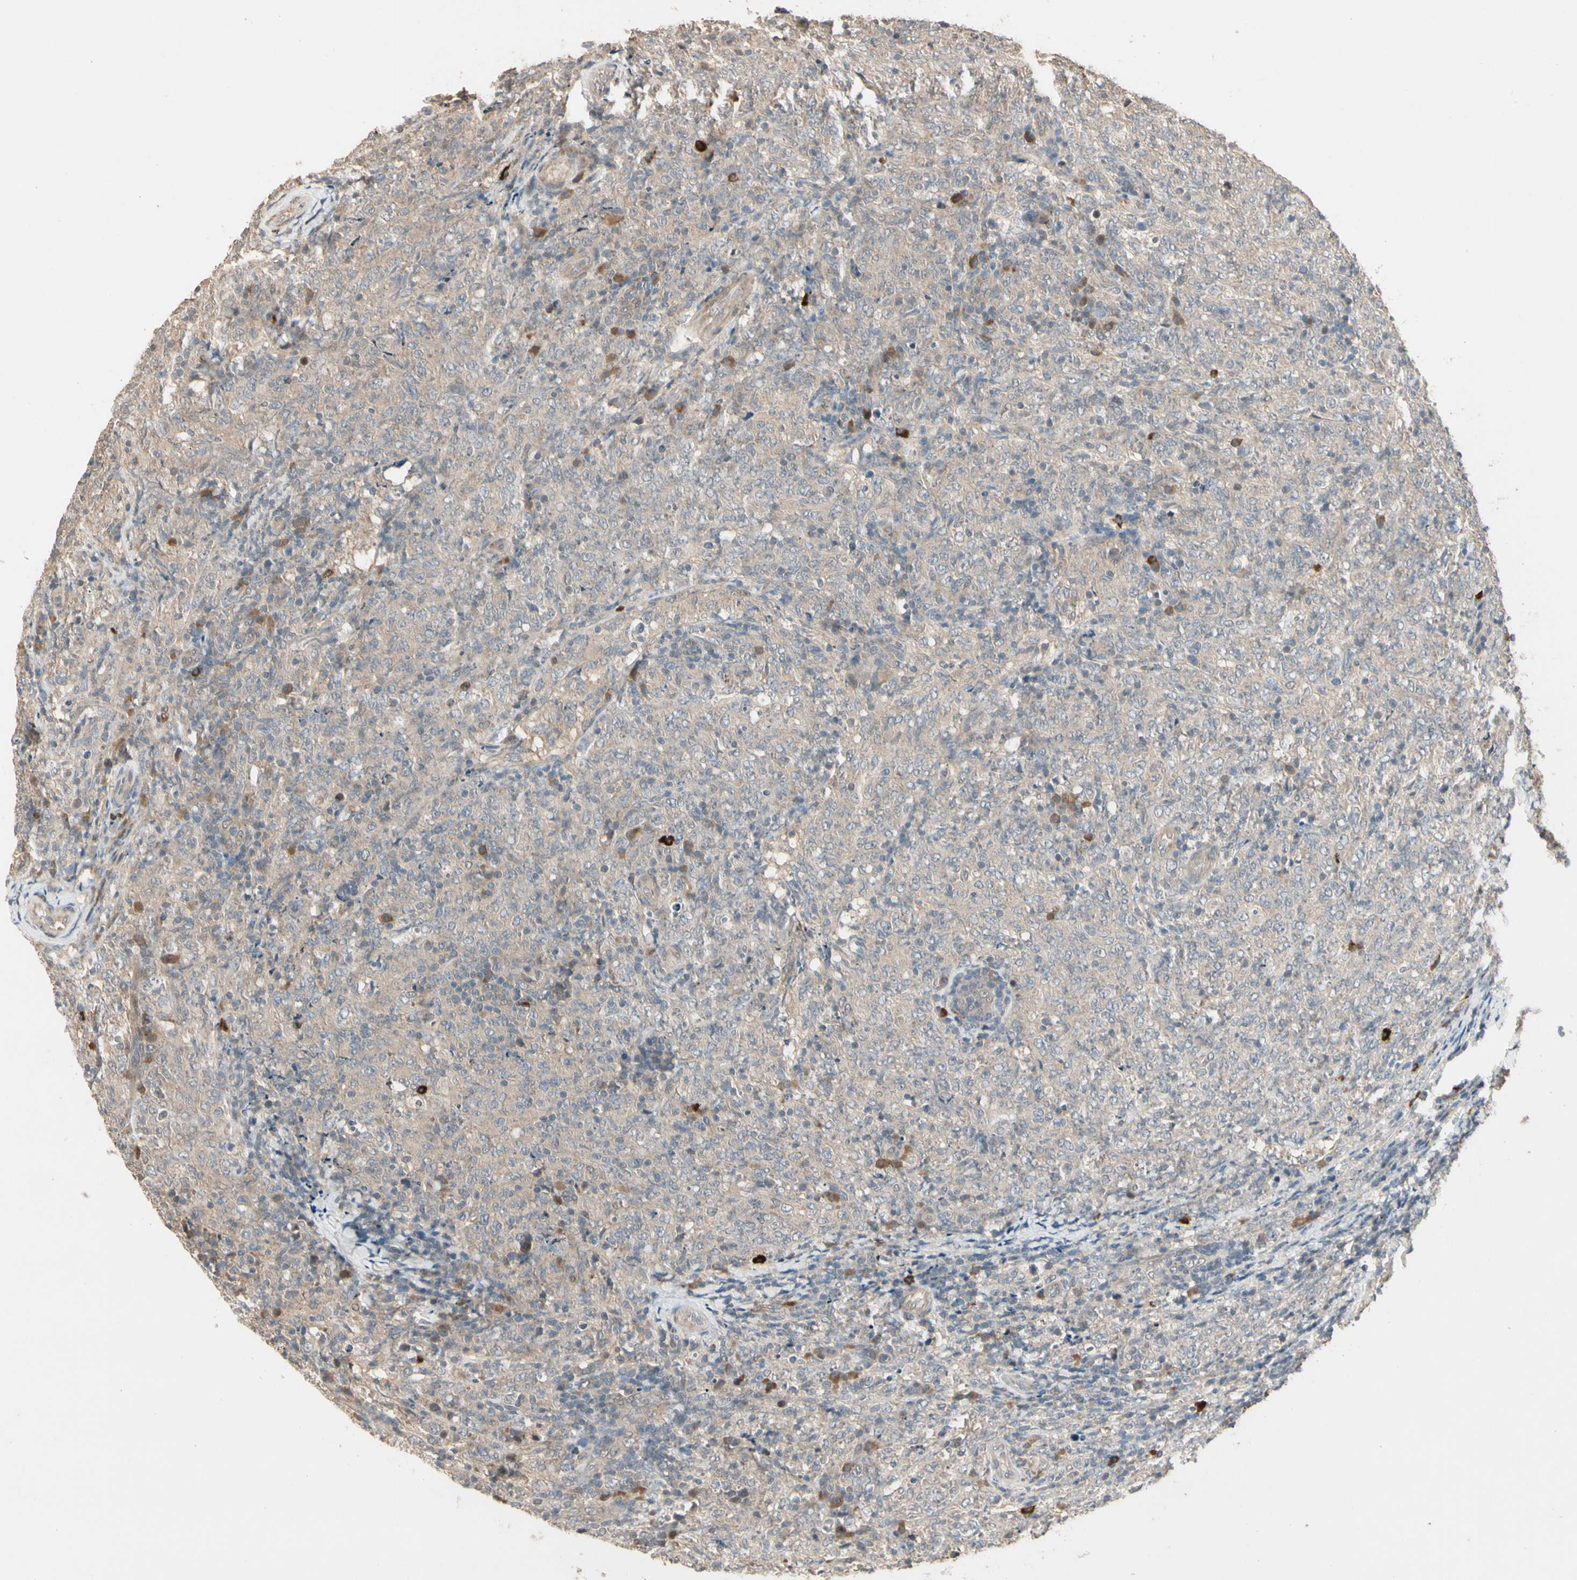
{"staining": {"intensity": "weak", "quantity": ">75%", "location": "cytoplasmic/membranous"}, "tissue": "lymphoma", "cell_type": "Tumor cells", "image_type": "cancer", "snomed": [{"axis": "morphology", "description": "Malignant lymphoma, non-Hodgkin's type, High grade"}, {"axis": "topography", "description": "Tonsil"}], "caption": "Tumor cells demonstrate weak cytoplasmic/membranous positivity in about >75% of cells in lymphoma. The protein is stained brown, and the nuclei are stained in blue (DAB IHC with brightfield microscopy, high magnification).", "gene": "ATG4C", "patient": {"sex": "female", "age": 36}}